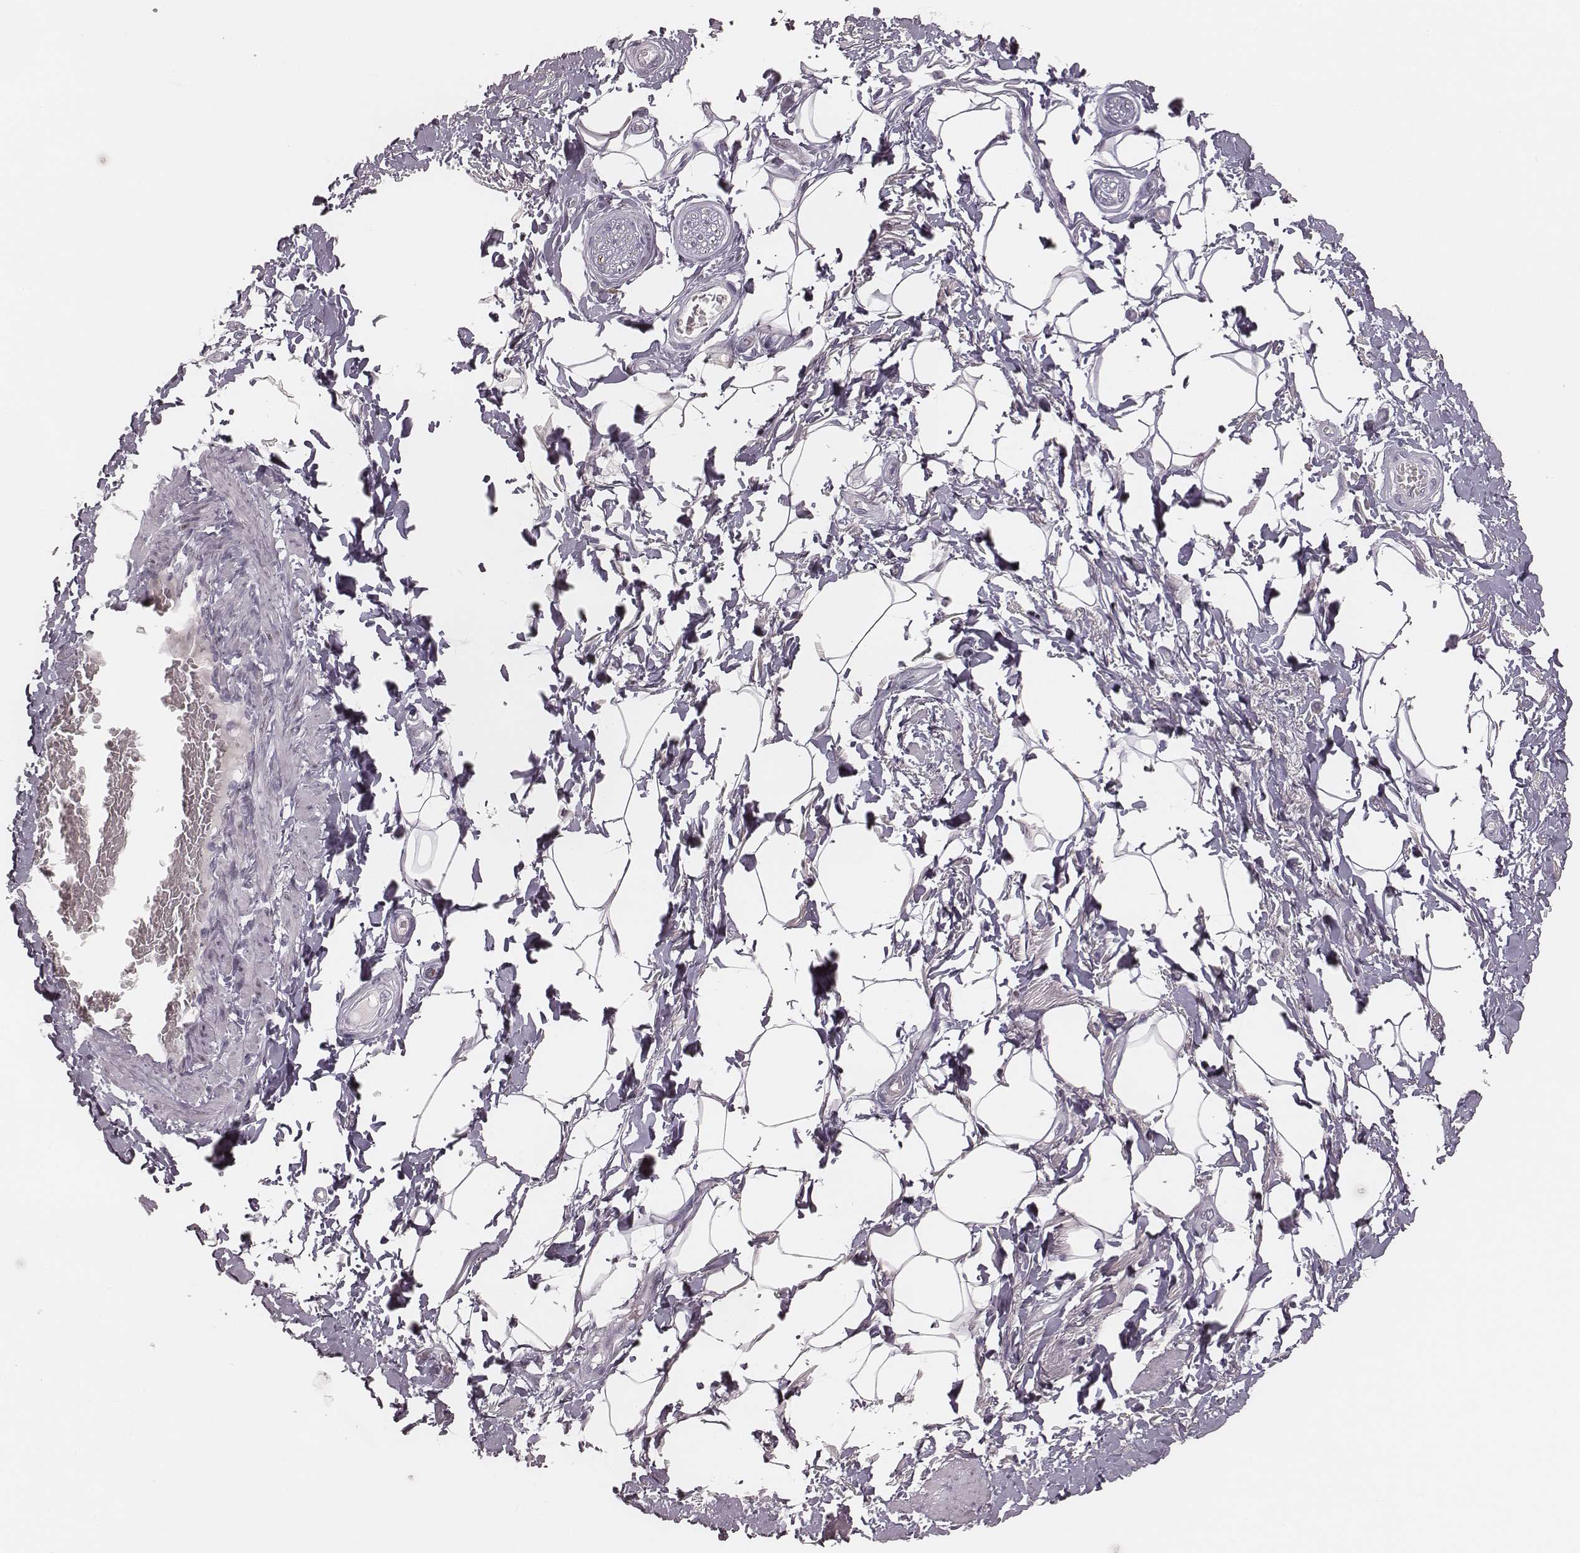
{"staining": {"intensity": "negative", "quantity": "none", "location": "none"}, "tissue": "adipose tissue", "cell_type": "Adipocytes", "image_type": "normal", "snomed": [{"axis": "morphology", "description": "Normal tissue, NOS"}, {"axis": "topography", "description": "Peripheral nerve tissue"}], "caption": "An immunohistochemistry photomicrograph of normal adipose tissue is shown. There is no staining in adipocytes of adipose tissue.", "gene": "MSX1", "patient": {"sex": "male", "age": 51}}